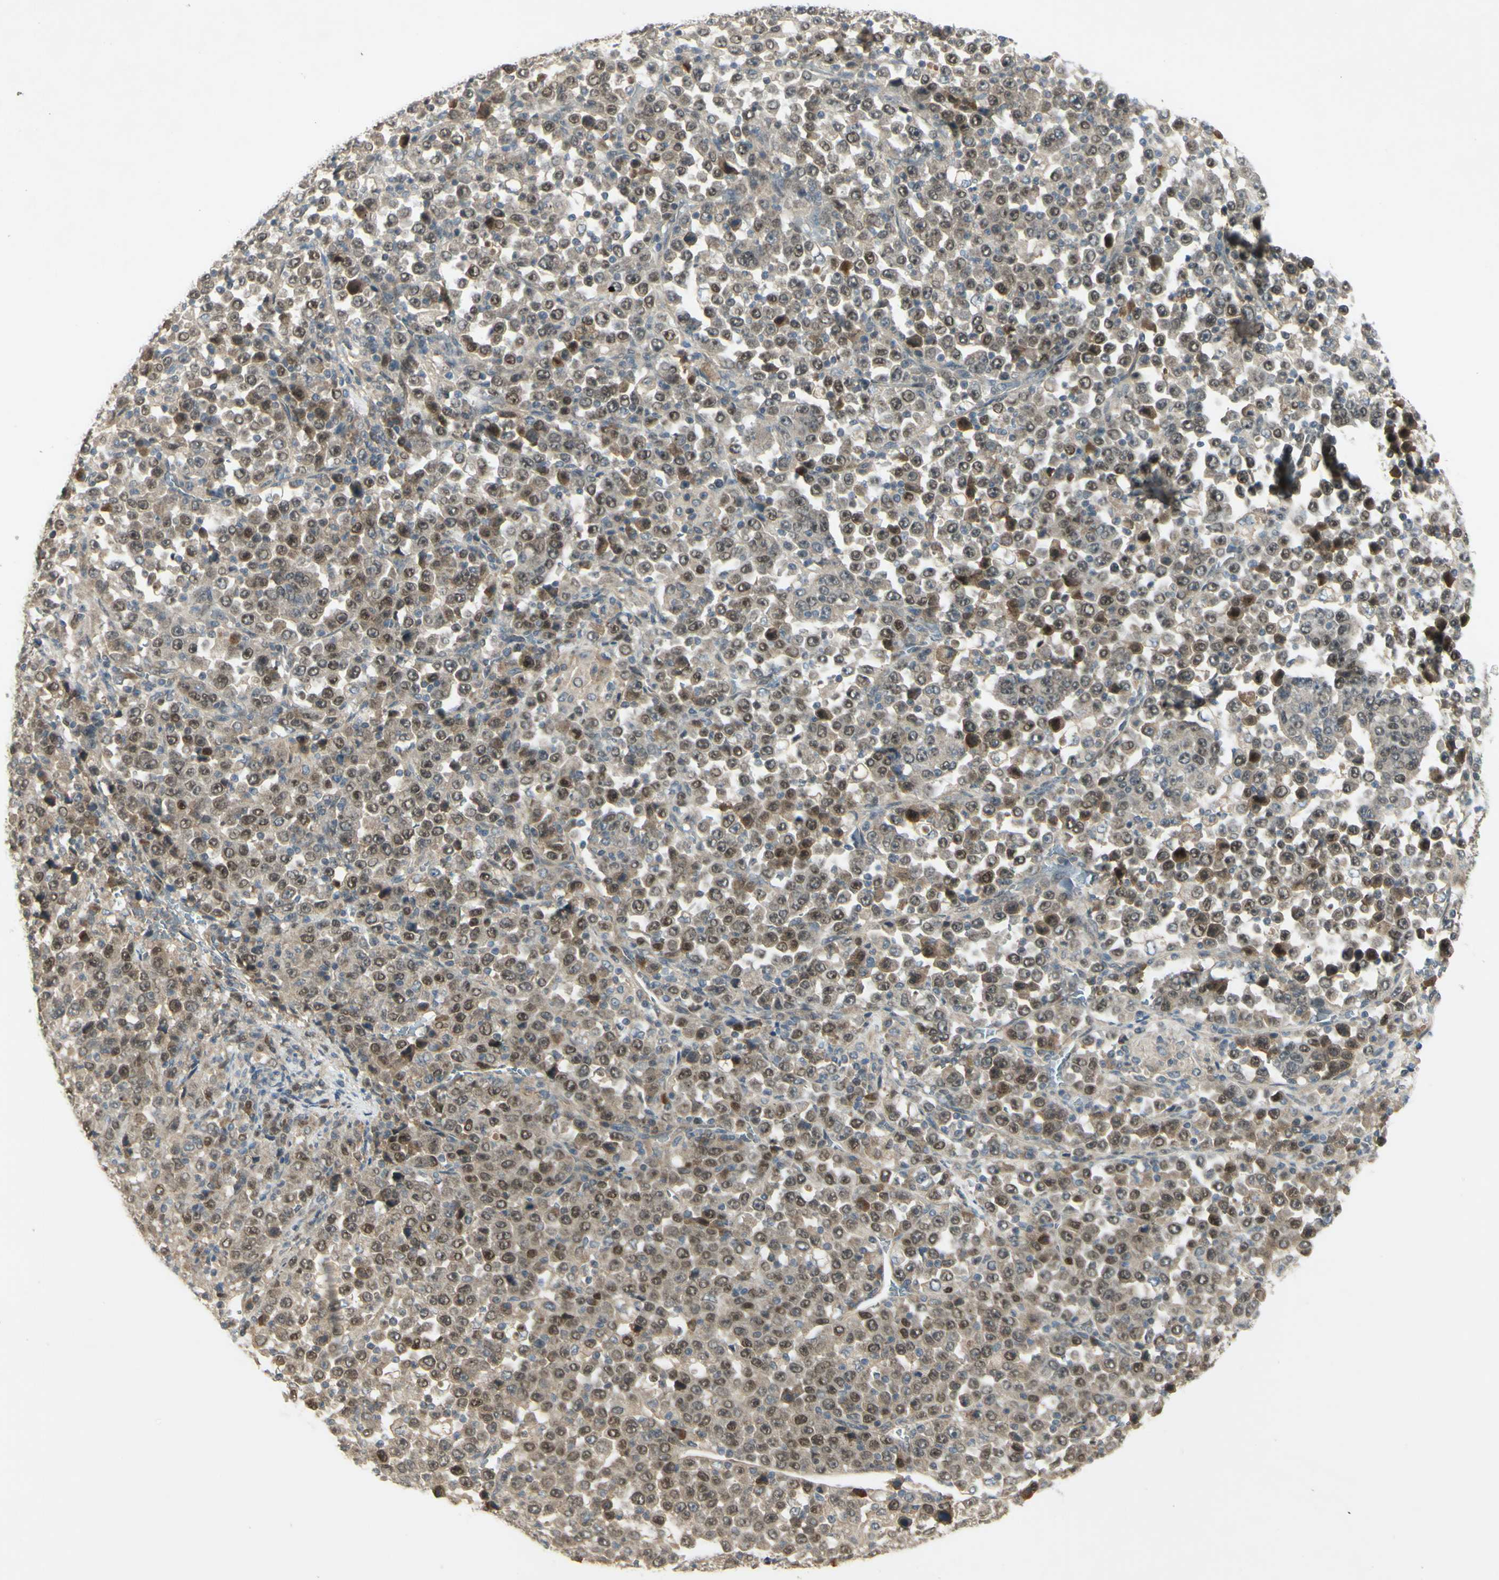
{"staining": {"intensity": "strong", "quantity": "<25%", "location": "nuclear"}, "tissue": "stomach cancer", "cell_type": "Tumor cells", "image_type": "cancer", "snomed": [{"axis": "morphology", "description": "Normal tissue, NOS"}, {"axis": "morphology", "description": "Adenocarcinoma, NOS"}, {"axis": "topography", "description": "Stomach, upper"}, {"axis": "topography", "description": "Stomach"}], "caption": "Stomach cancer (adenocarcinoma) stained for a protein (brown) demonstrates strong nuclear positive staining in about <25% of tumor cells.", "gene": "RAD18", "patient": {"sex": "male", "age": 59}}